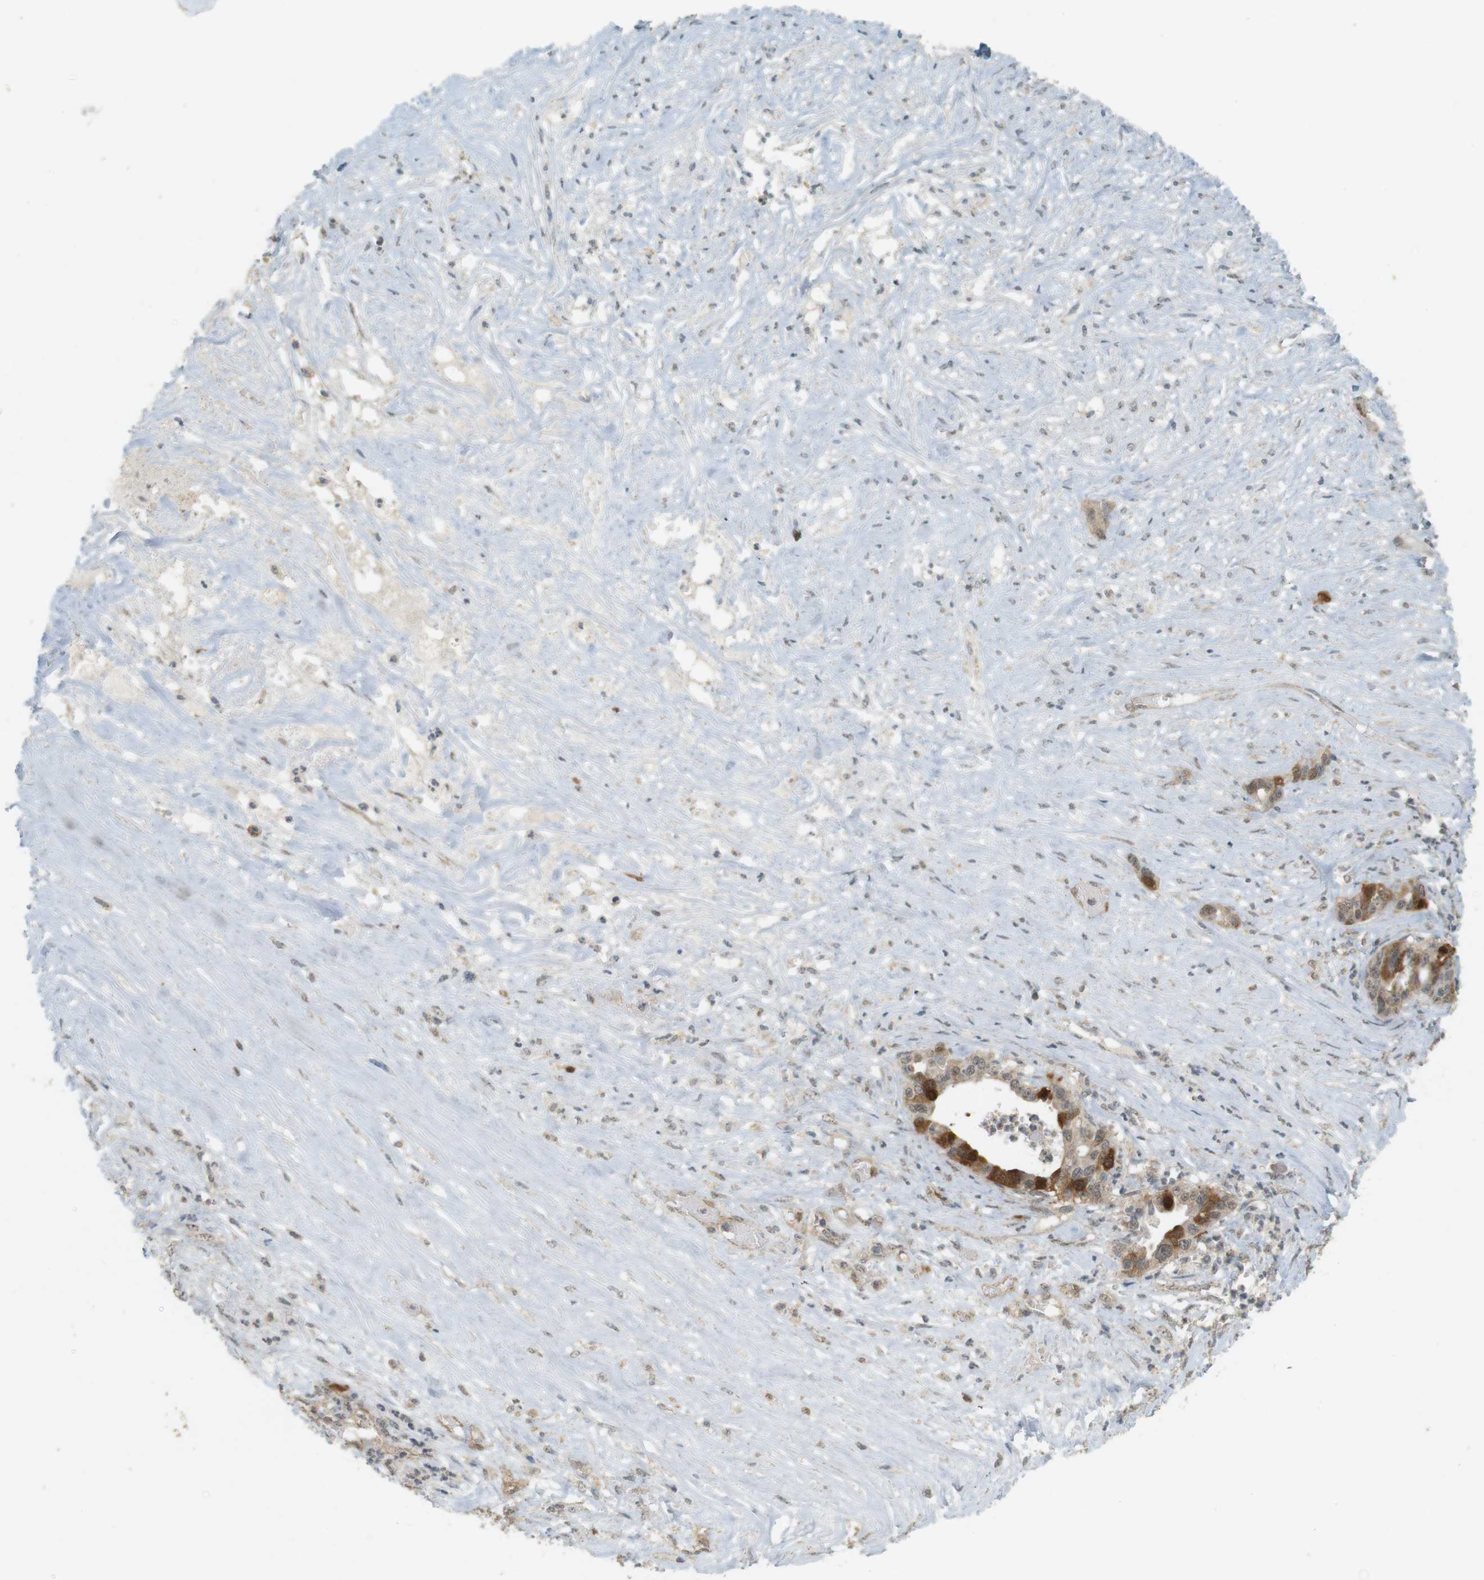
{"staining": {"intensity": "strong", "quantity": "25%-75%", "location": "cytoplasmic/membranous"}, "tissue": "liver cancer", "cell_type": "Tumor cells", "image_type": "cancer", "snomed": [{"axis": "morphology", "description": "Cholangiocarcinoma"}, {"axis": "topography", "description": "Liver"}], "caption": "Immunohistochemistry (IHC) of liver cholangiocarcinoma shows high levels of strong cytoplasmic/membranous staining in approximately 25%-75% of tumor cells. The staining is performed using DAB (3,3'-diaminobenzidine) brown chromogen to label protein expression. The nuclei are counter-stained blue using hematoxylin.", "gene": "TTK", "patient": {"sex": "female", "age": 61}}